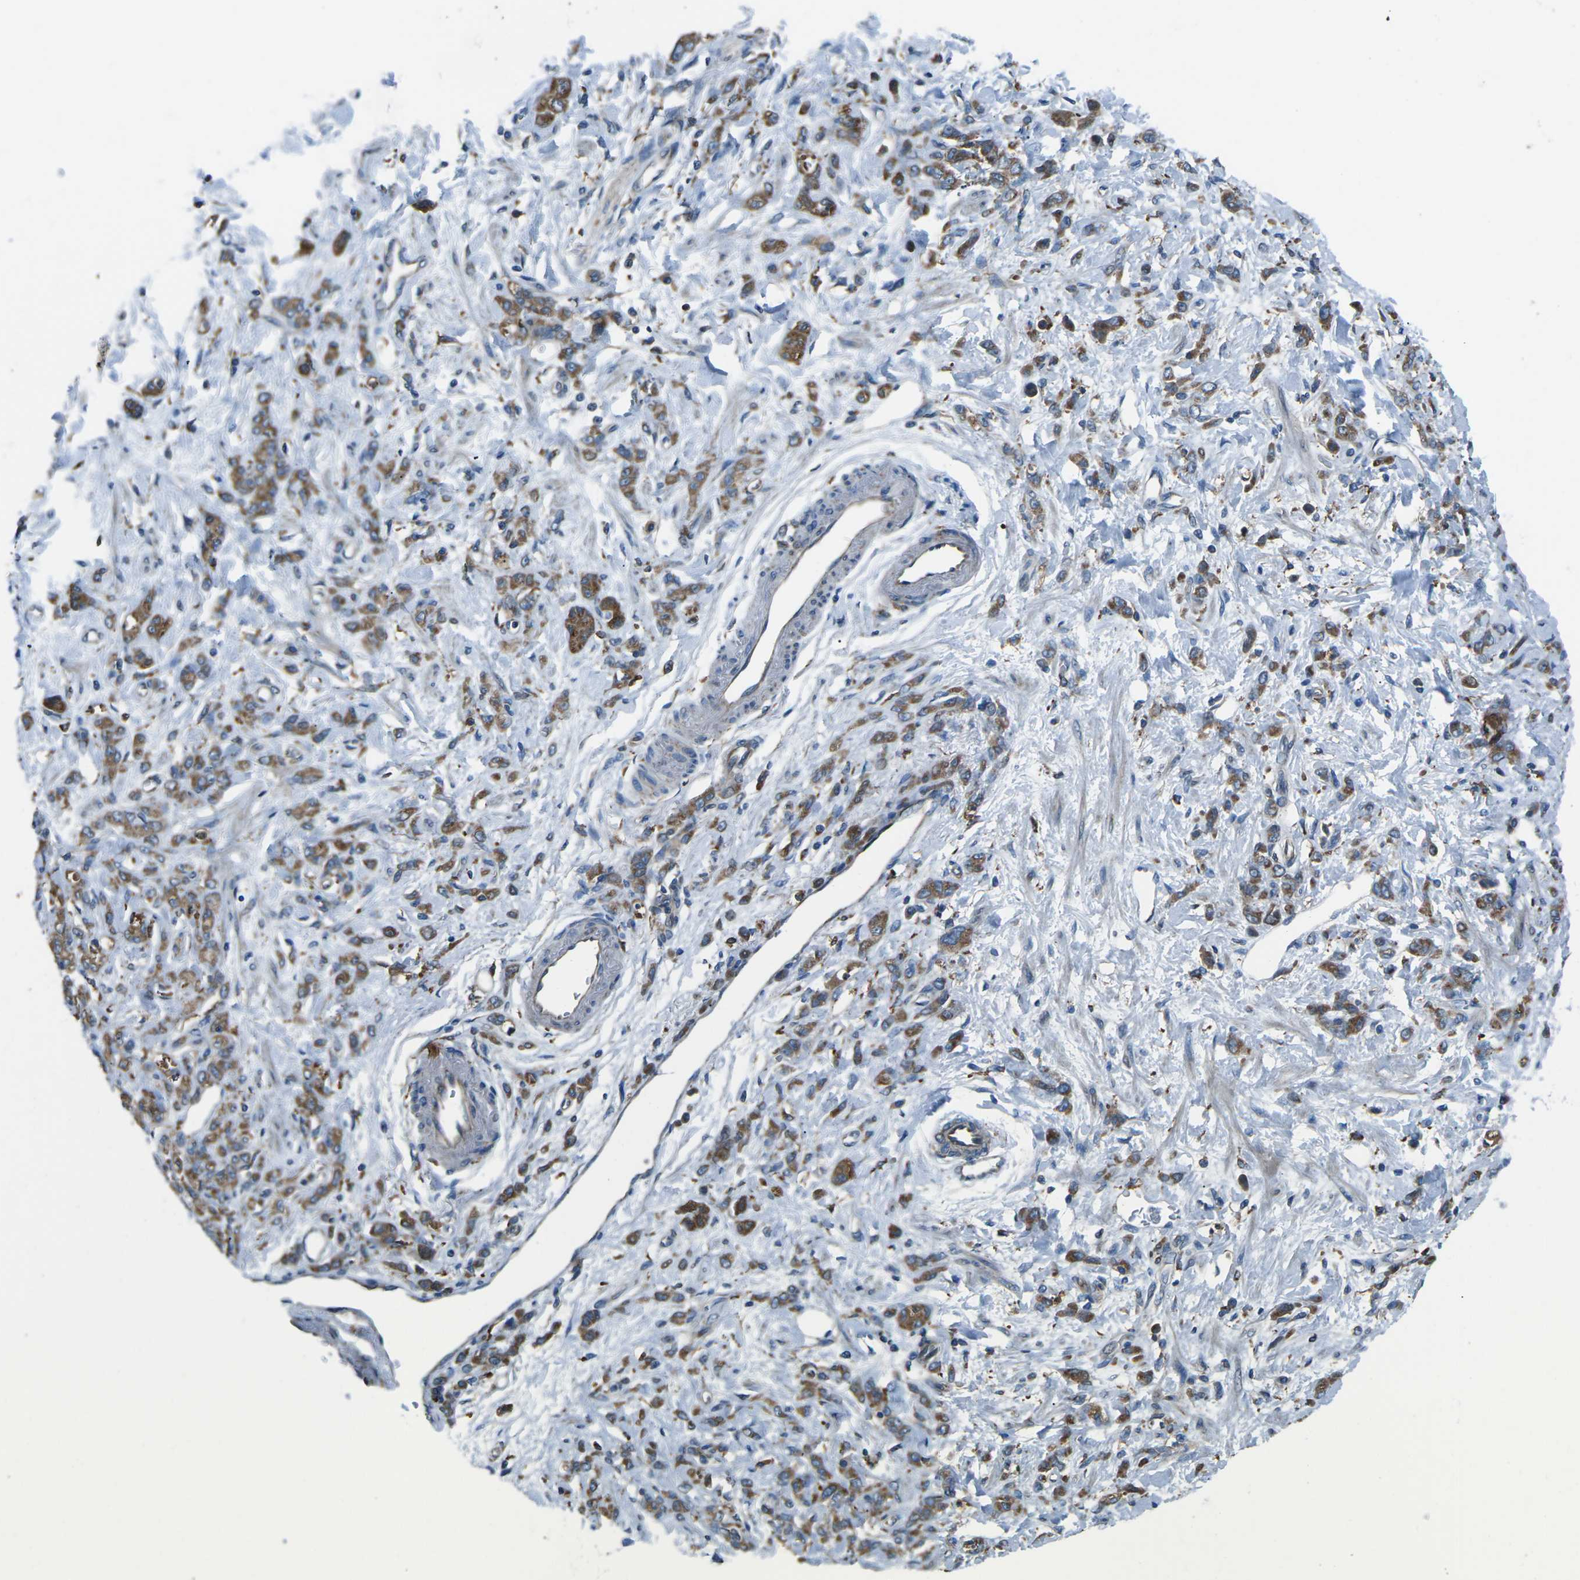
{"staining": {"intensity": "moderate", "quantity": ">75%", "location": "cytoplasmic/membranous"}, "tissue": "stomach cancer", "cell_type": "Tumor cells", "image_type": "cancer", "snomed": [{"axis": "morphology", "description": "Normal tissue, NOS"}, {"axis": "morphology", "description": "Adenocarcinoma, NOS"}, {"axis": "topography", "description": "Stomach"}], "caption": "Adenocarcinoma (stomach) was stained to show a protein in brown. There is medium levels of moderate cytoplasmic/membranous positivity in approximately >75% of tumor cells.", "gene": "CDK17", "patient": {"sex": "male", "age": 82}}